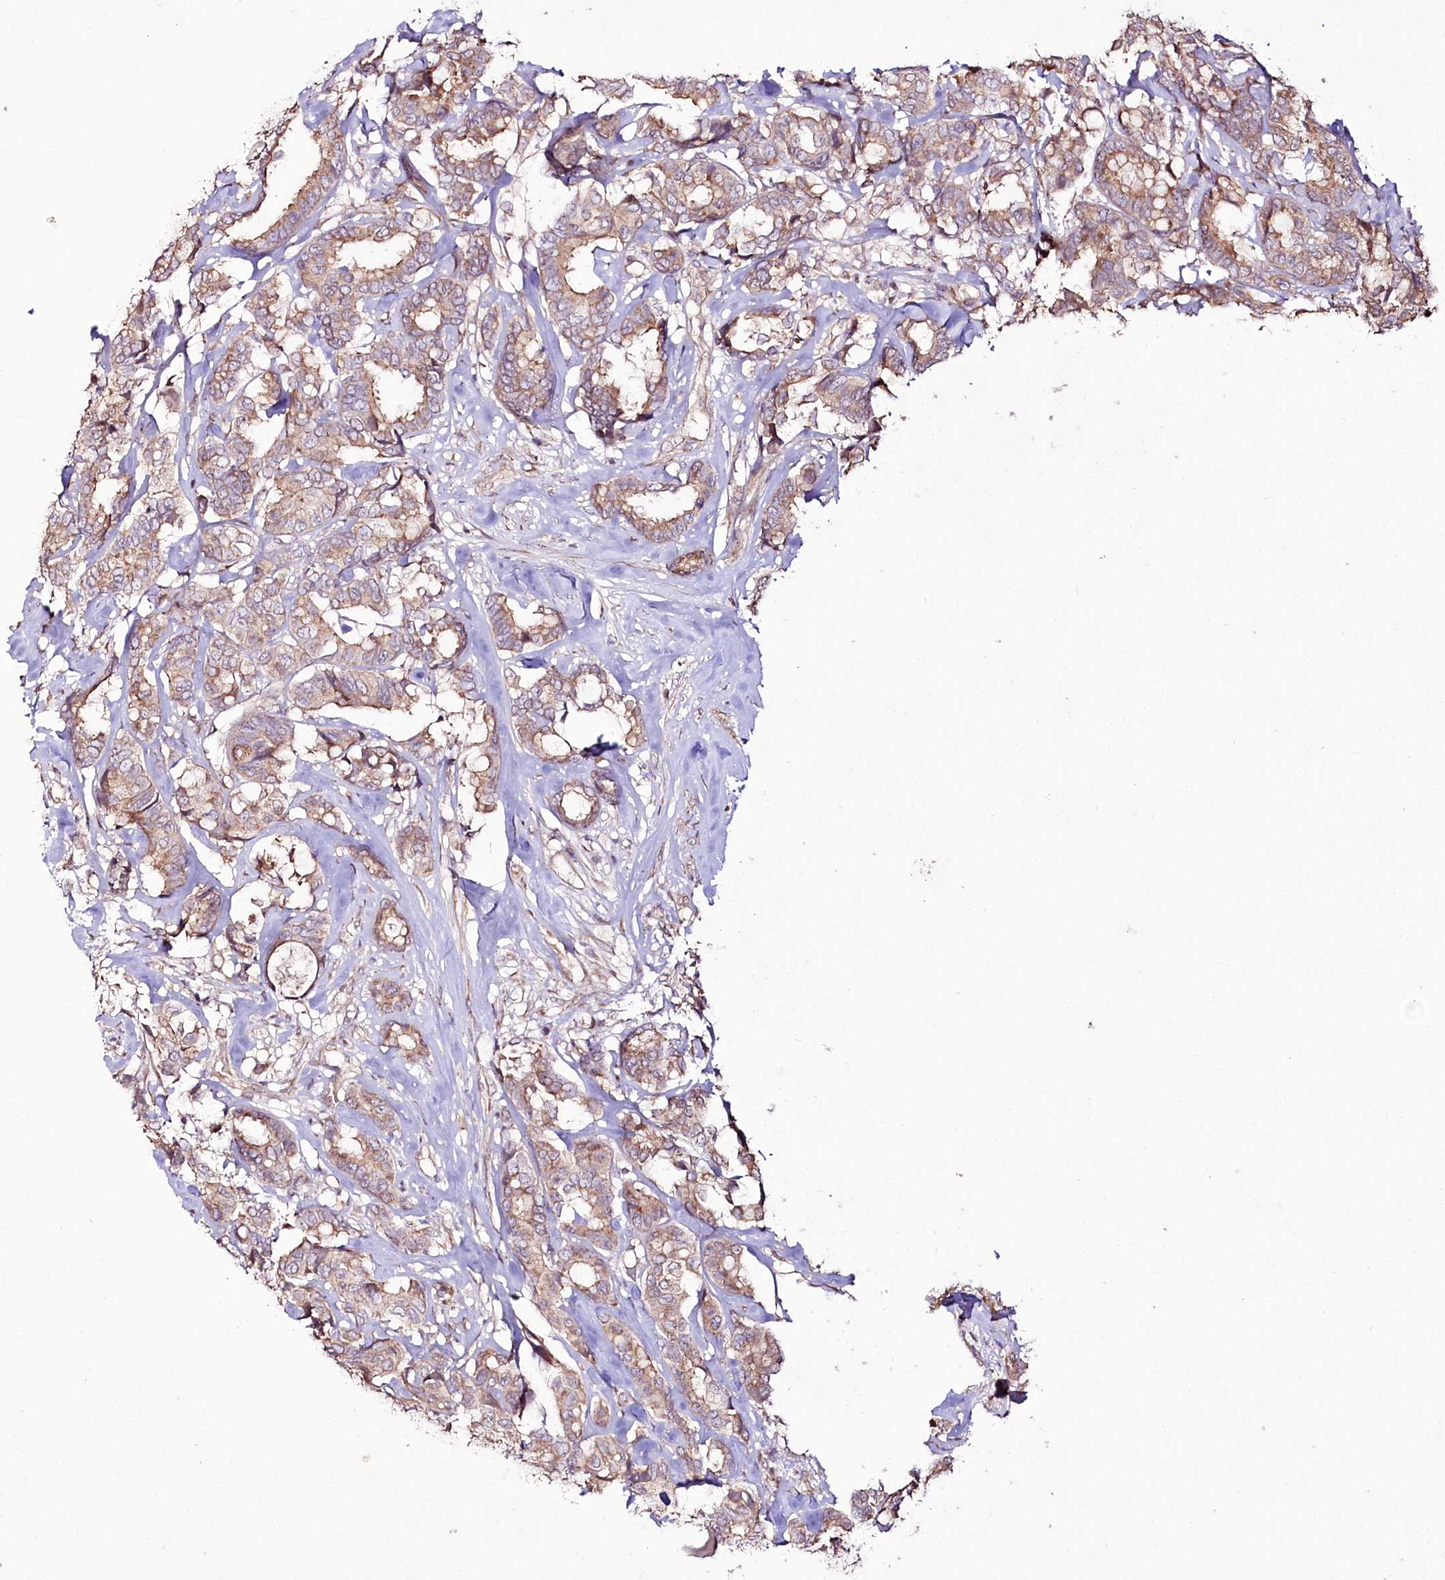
{"staining": {"intensity": "moderate", "quantity": ">75%", "location": "cytoplasmic/membranous"}, "tissue": "breast cancer", "cell_type": "Tumor cells", "image_type": "cancer", "snomed": [{"axis": "morphology", "description": "Duct carcinoma"}, {"axis": "topography", "description": "Breast"}], "caption": "This is a histology image of IHC staining of intraductal carcinoma (breast), which shows moderate positivity in the cytoplasmic/membranous of tumor cells.", "gene": "REXO2", "patient": {"sex": "female", "age": 87}}